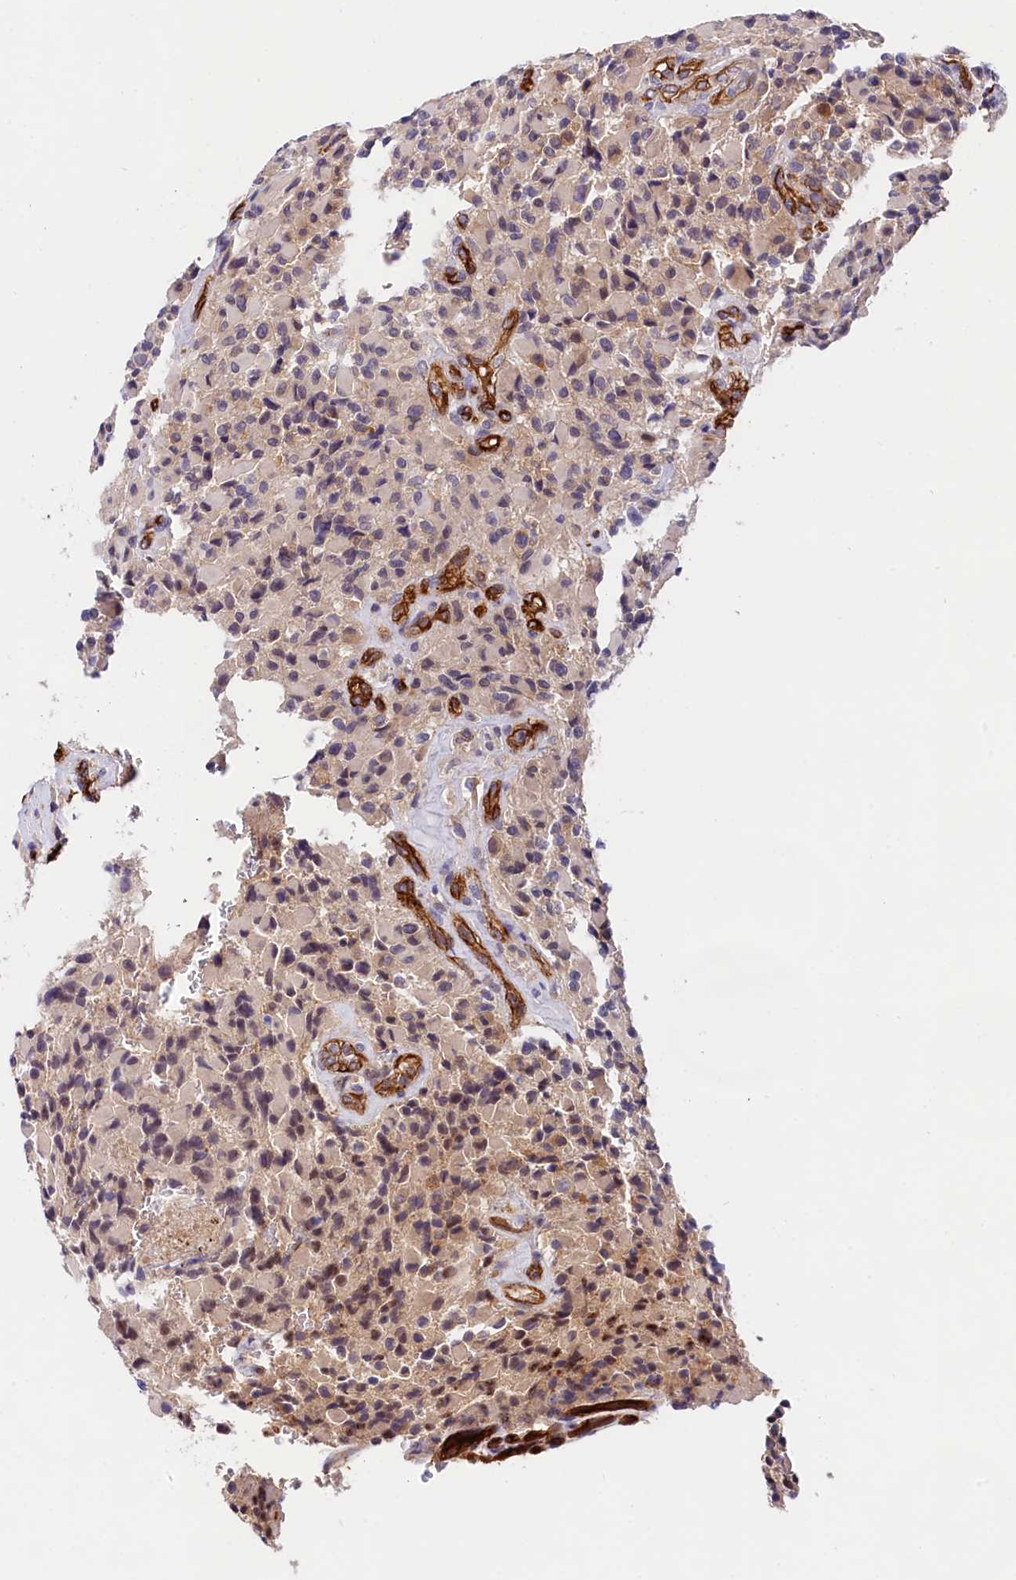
{"staining": {"intensity": "negative", "quantity": "none", "location": "none"}, "tissue": "glioma", "cell_type": "Tumor cells", "image_type": "cancer", "snomed": [{"axis": "morphology", "description": "Glioma, malignant, High grade"}, {"axis": "topography", "description": "Brain"}], "caption": "An immunohistochemistry (IHC) histopathology image of malignant glioma (high-grade) is shown. There is no staining in tumor cells of malignant glioma (high-grade).", "gene": "OAS3", "patient": {"sex": "male", "age": 71}}